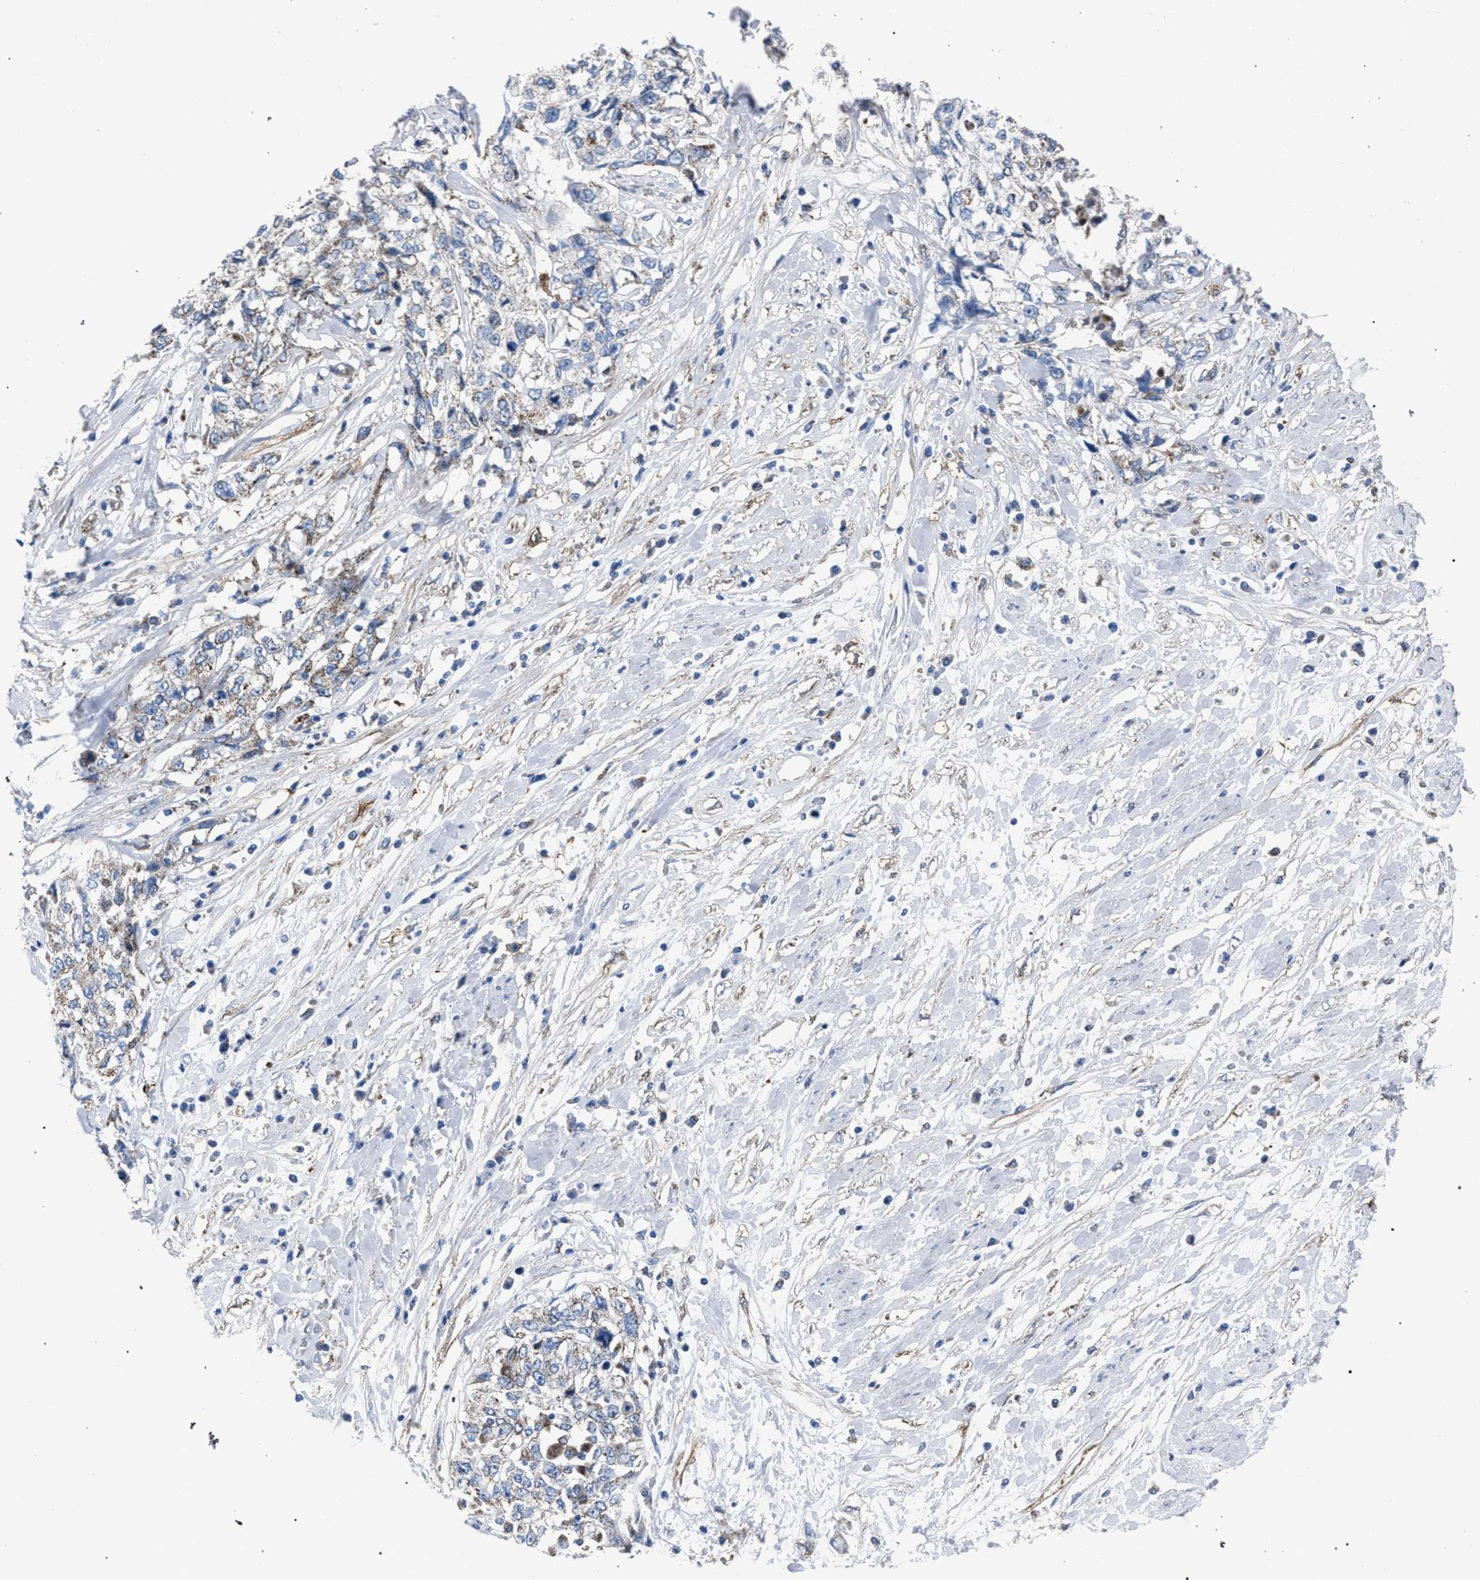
{"staining": {"intensity": "weak", "quantity": "<25%", "location": "cytoplasmic/membranous"}, "tissue": "cervical cancer", "cell_type": "Tumor cells", "image_type": "cancer", "snomed": [{"axis": "morphology", "description": "Squamous cell carcinoma, NOS"}, {"axis": "topography", "description": "Cervix"}], "caption": "This is an IHC photomicrograph of cervical squamous cell carcinoma. There is no positivity in tumor cells.", "gene": "HSD17B4", "patient": {"sex": "female", "age": 57}}